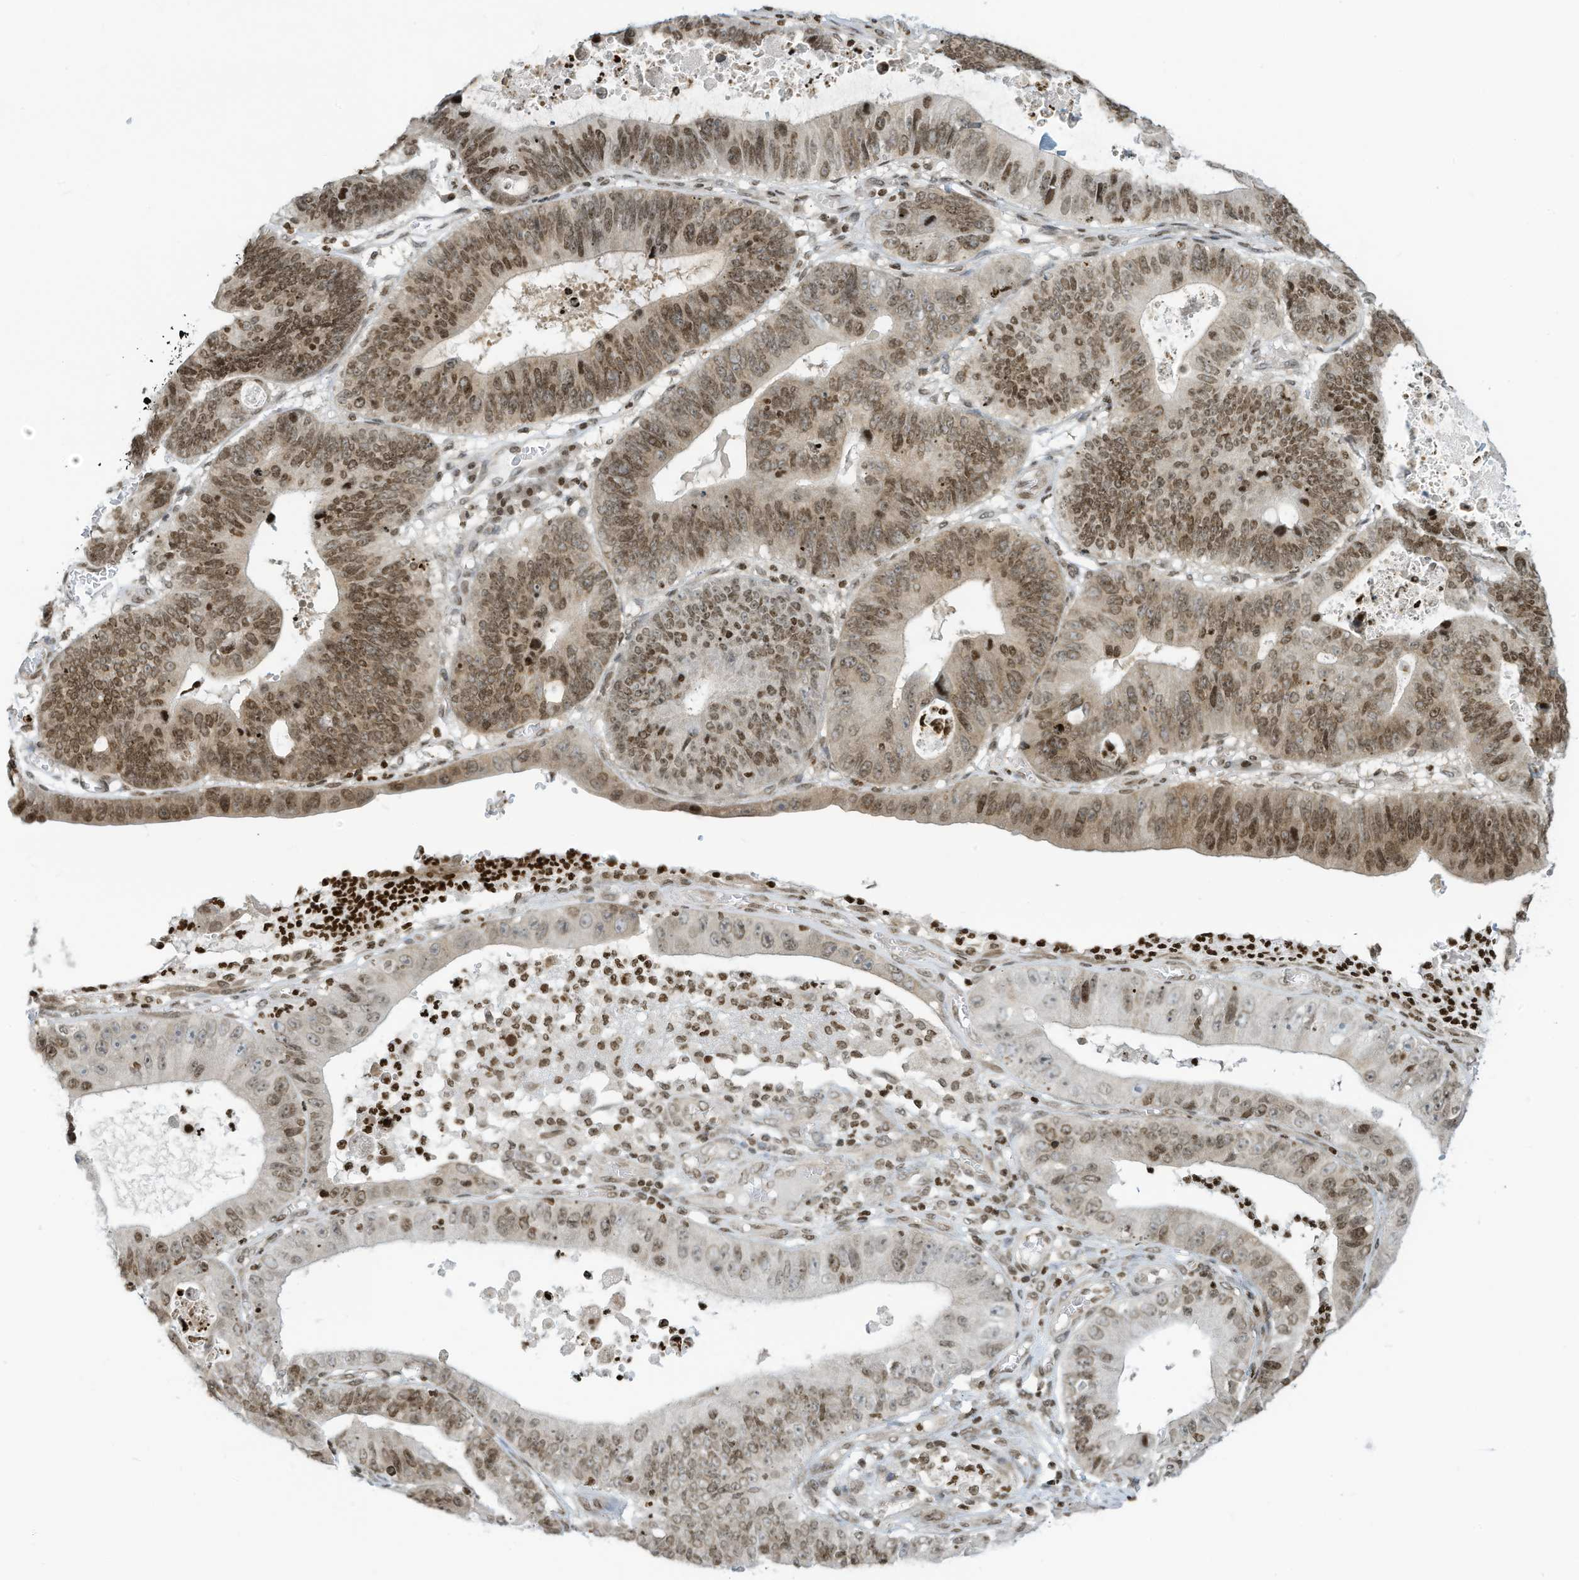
{"staining": {"intensity": "moderate", "quantity": ">75%", "location": "nuclear"}, "tissue": "stomach cancer", "cell_type": "Tumor cells", "image_type": "cancer", "snomed": [{"axis": "morphology", "description": "Adenocarcinoma, NOS"}, {"axis": "topography", "description": "Stomach"}], "caption": "Moderate nuclear expression for a protein is appreciated in about >75% of tumor cells of adenocarcinoma (stomach) using IHC.", "gene": "ADI1", "patient": {"sex": "male", "age": 59}}